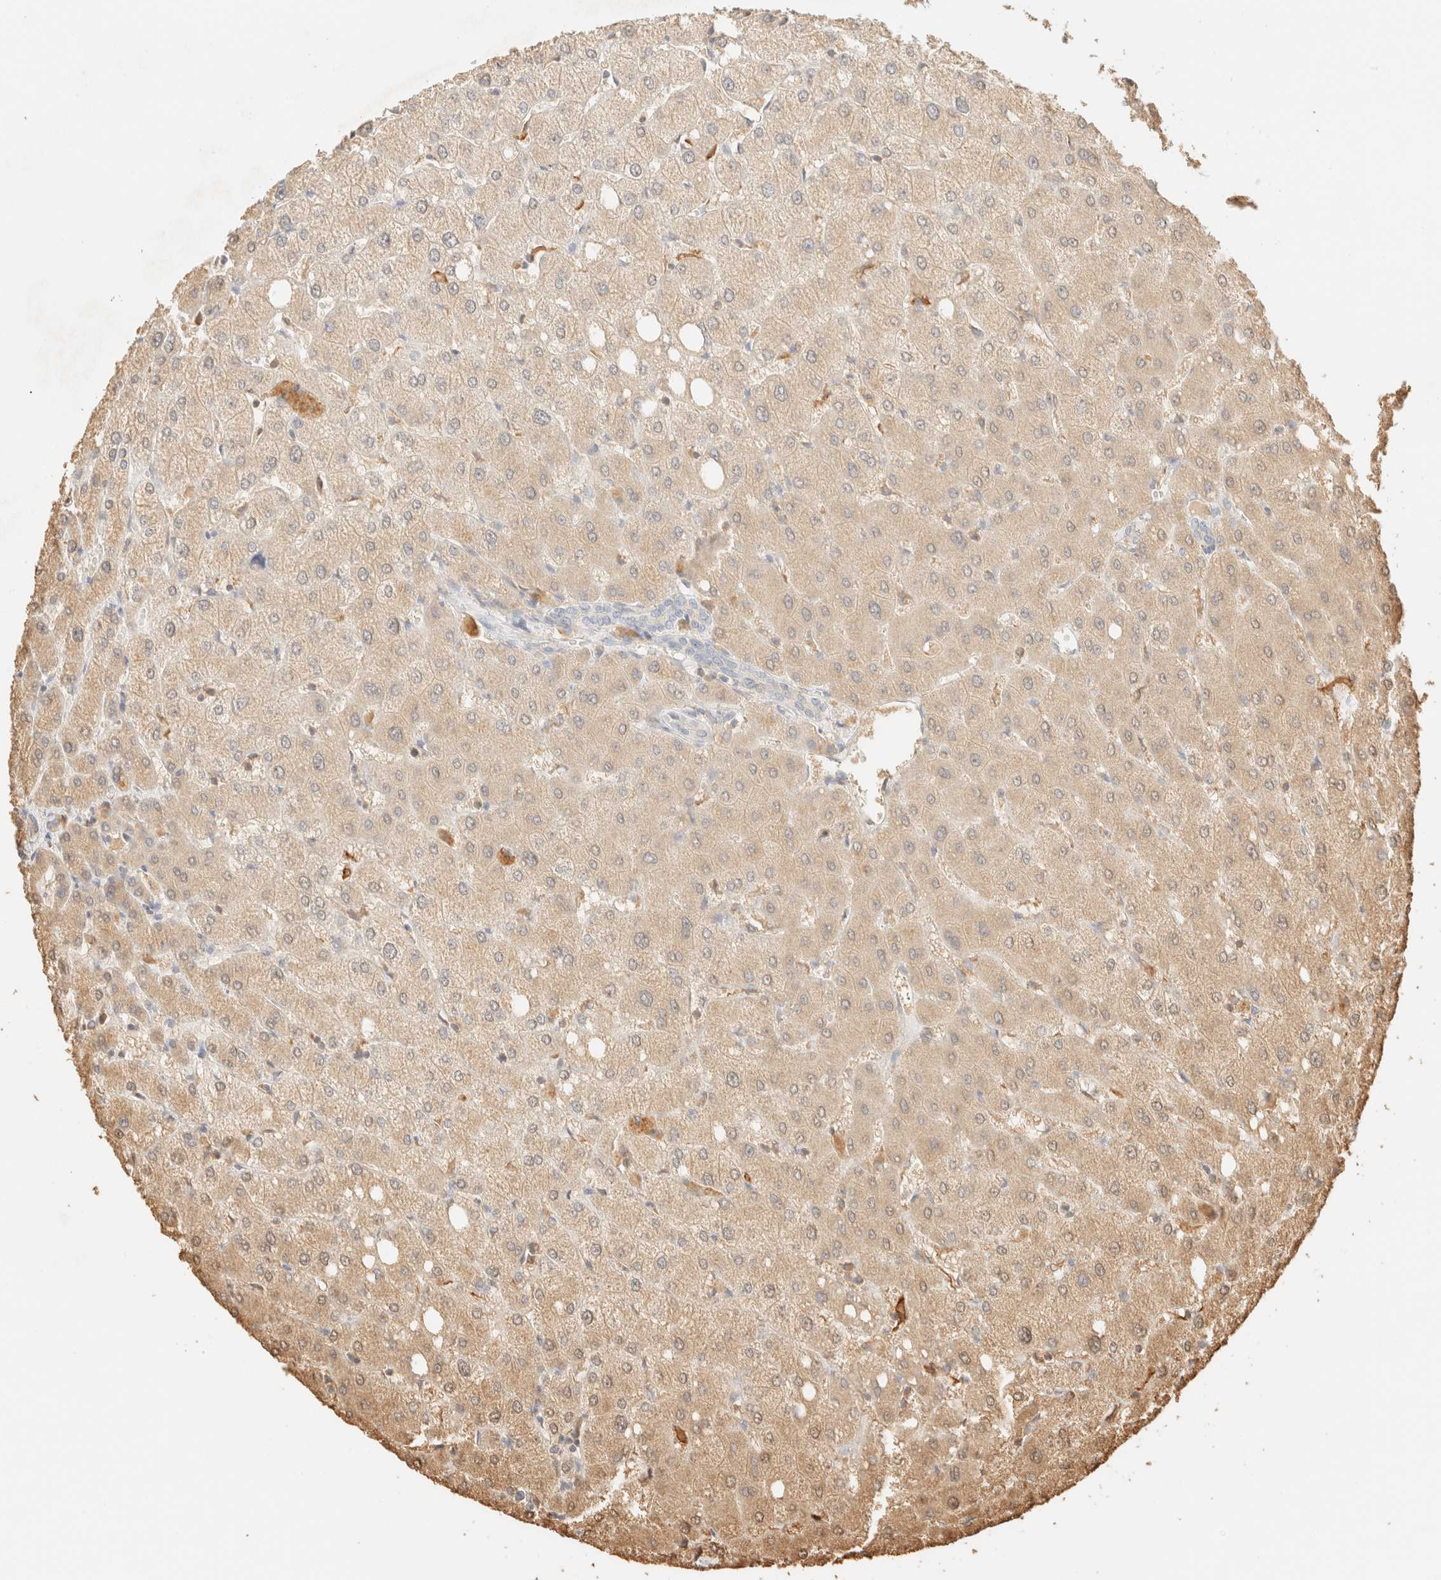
{"staining": {"intensity": "negative", "quantity": "none", "location": "none"}, "tissue": "liver", "cell_type": "Cholangiocytes", "image_type": "normal", "snomed": [{"axis": "morphology", "description": "Normal tissue, NOS"}, {"axis": "topography", "description": "Liver"}], "caption": "The photomicrograph displays no significant expression in cholangiocytes of liver.", "gene": "TIMD4", "patient": {"sex": "female", "age": 54}}